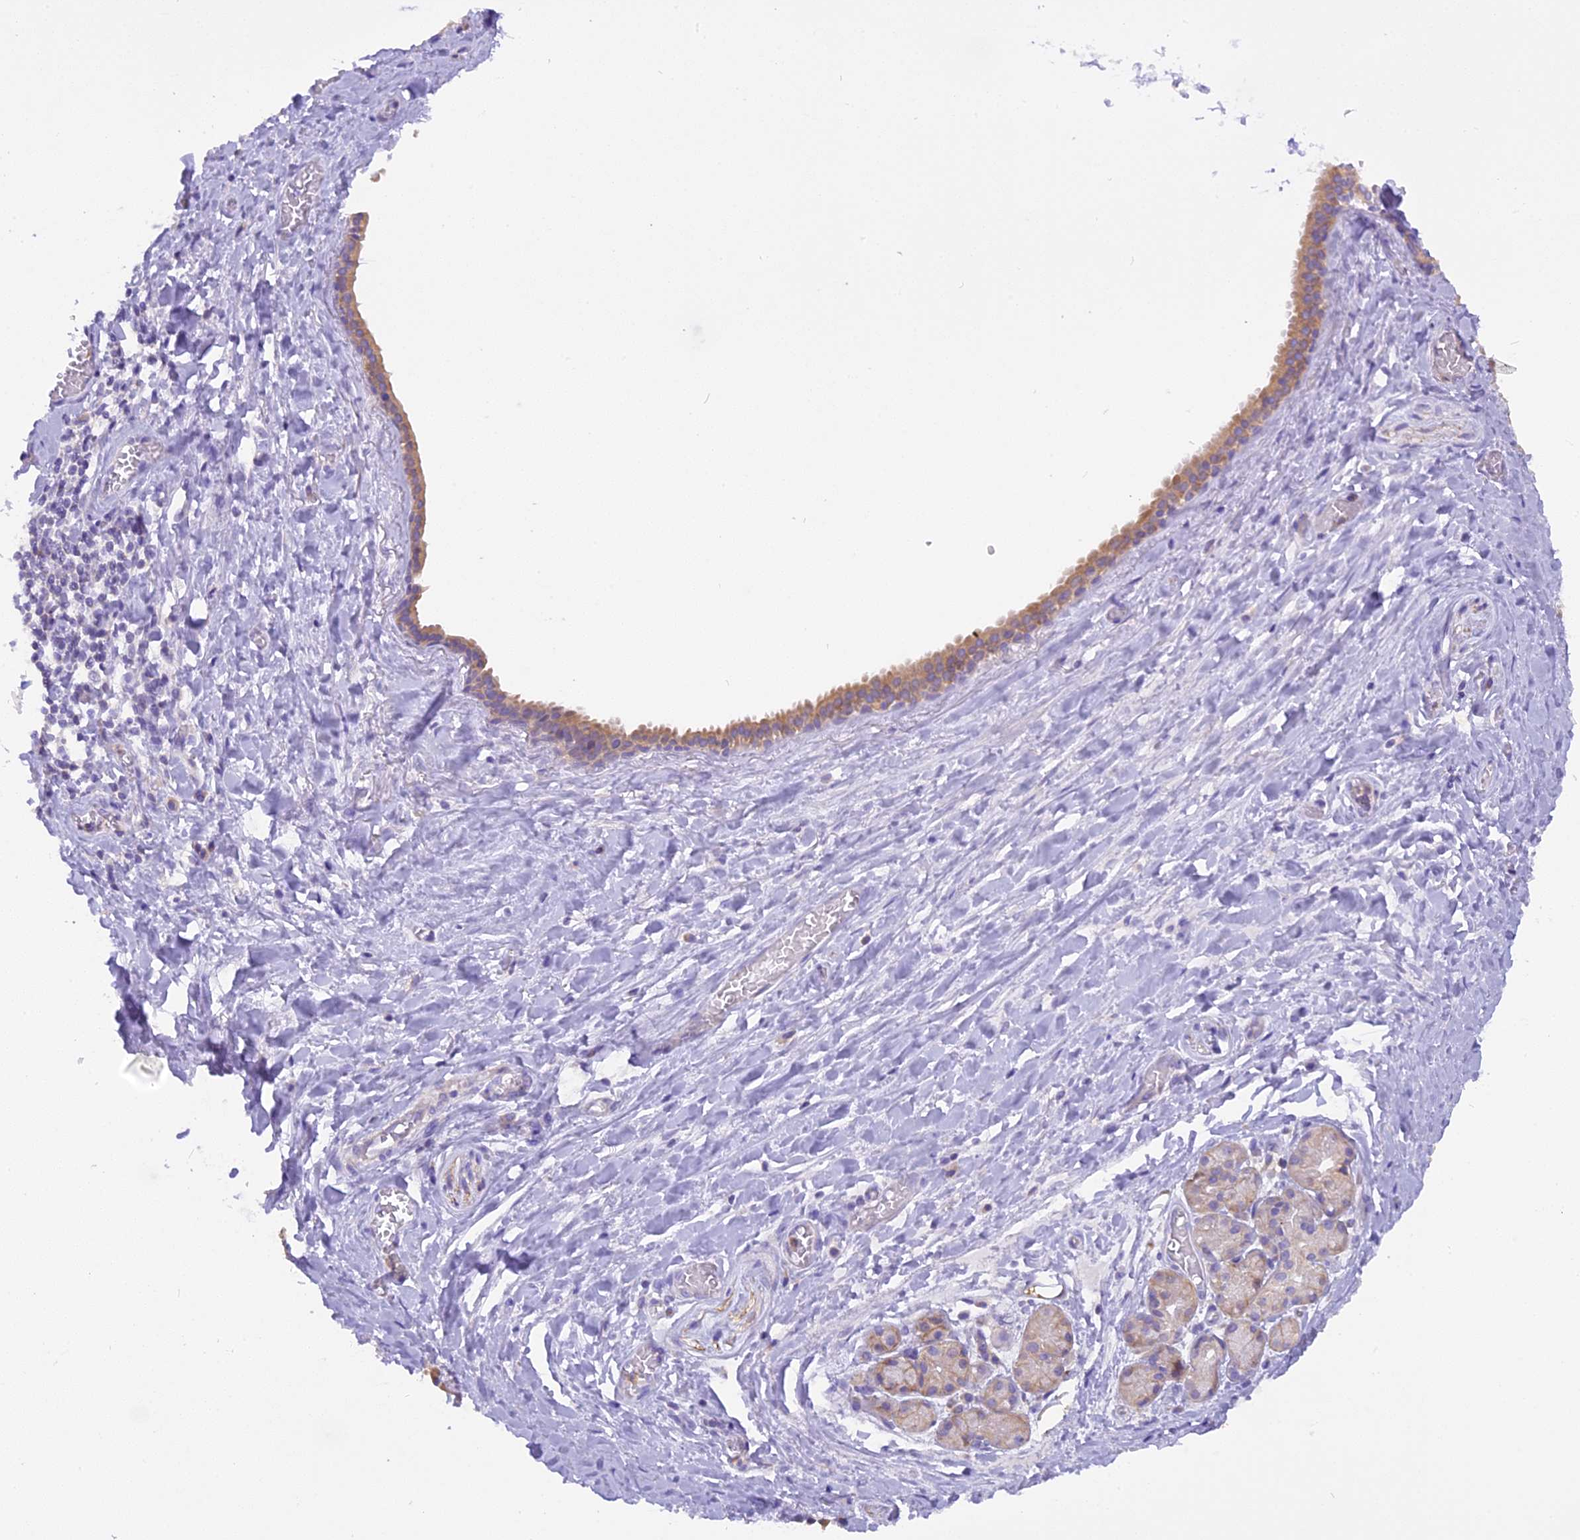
{"staining": {"intensity": "negative", "quantity": "none", "location": "none"}, "tissue": "adipose tissue", "cell_type": "Adipocytes", "image_type": "normal", "snomed": [{"axis": "morphology", "description": "Normal tissue, NOS"}, {"axis": "topography", "description": "Salivary gland"}, {"axis": "topography", "description": "Peripheral nerve tissue"}], "caption": "IHC histopathology image of benign adipose tissue: adipose tissue stained with DAB (3,3'-diaminobenzidine) demonstrates no significant protein expression in adipocytes.", "gene": "TRIM3", "patient": {"sex": "male", "age": 62}}